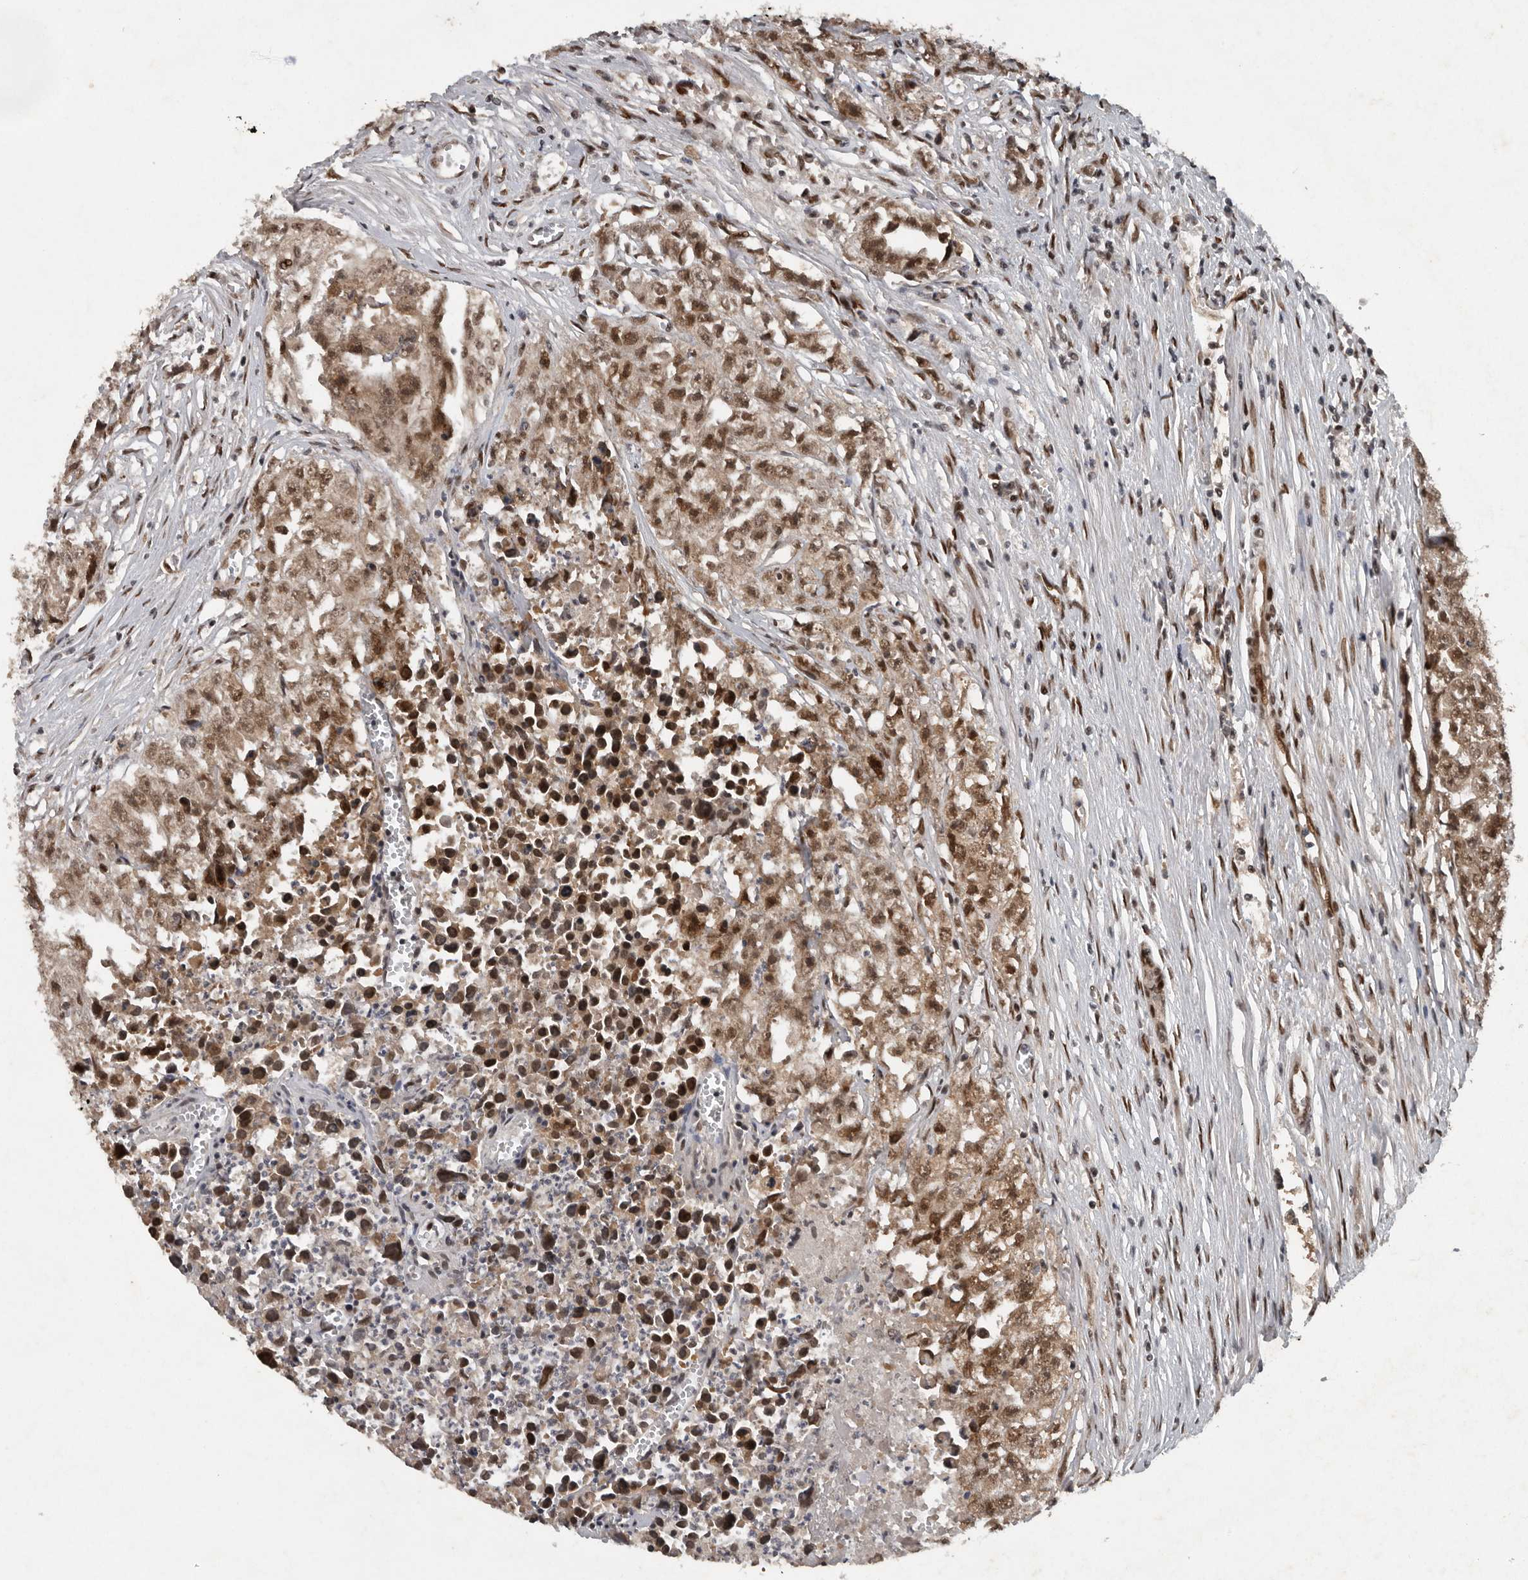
{"staining": {"intensity": "moderate", "quantity": ">75%", "location": "cytoplasmic/membranous,nuclear"}, "tissue": "testis cancer", "cell_type": "Tumor cells", "image_type": "cancer", "snomed": [{"axis": "morphology", "description": "Seminoma, NOS"}, {"axis": "morphology", "description": "Carcinoma, Embryonal, NOS"}, {"axis": "topography", "description": "Testis"}], "caption": "Immunohistochemical staining of human embryonal carcinoma (testis) displays moderate cytoplasmic/membranous and nuclear protein expression in about >75% of tumor cells.", "gene": "CDC27", "patient": {"sex": "male", "age": 43}}